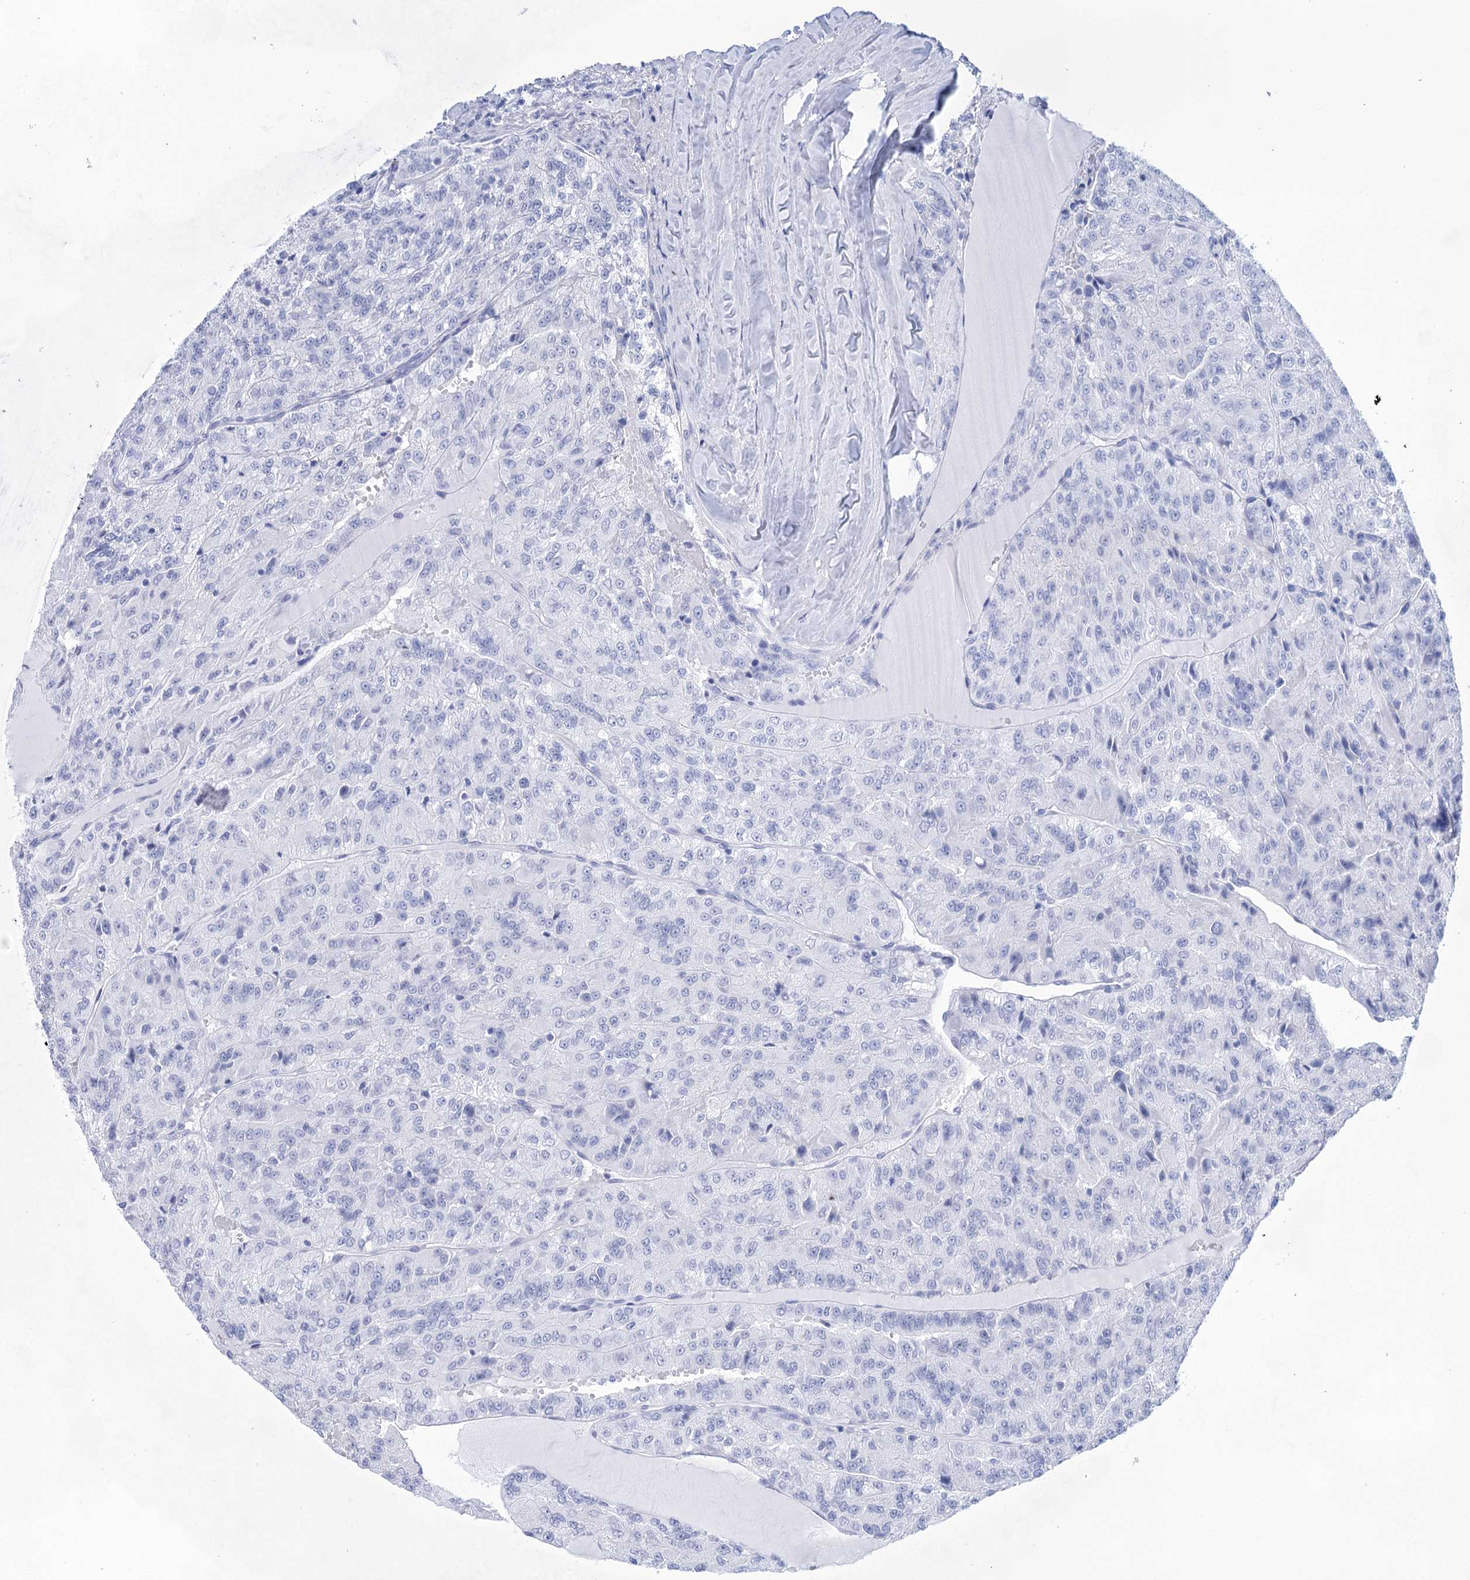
{"staining": {"intensity": "negative", "quantity": "none", "location": "none"}, "tissue": "renal cancer", "cell_type": "Tumor cells", "image_type": "cancer", "snomed": [{"axis": "morphology", "description": "Adenocarcinoma, NOS"}, {"axis": "topography", "description": "Kidney"}], "caption": "Immunohistochemistry (IHC) histopathology image of neoplastic tissue: renal cancer stained with DAB (3,3'-diaminobenzidine) shows no significant protein positivity in tumor cells.", "gene": "LALBA", "patient": {"sex": "female", "age": 63}}